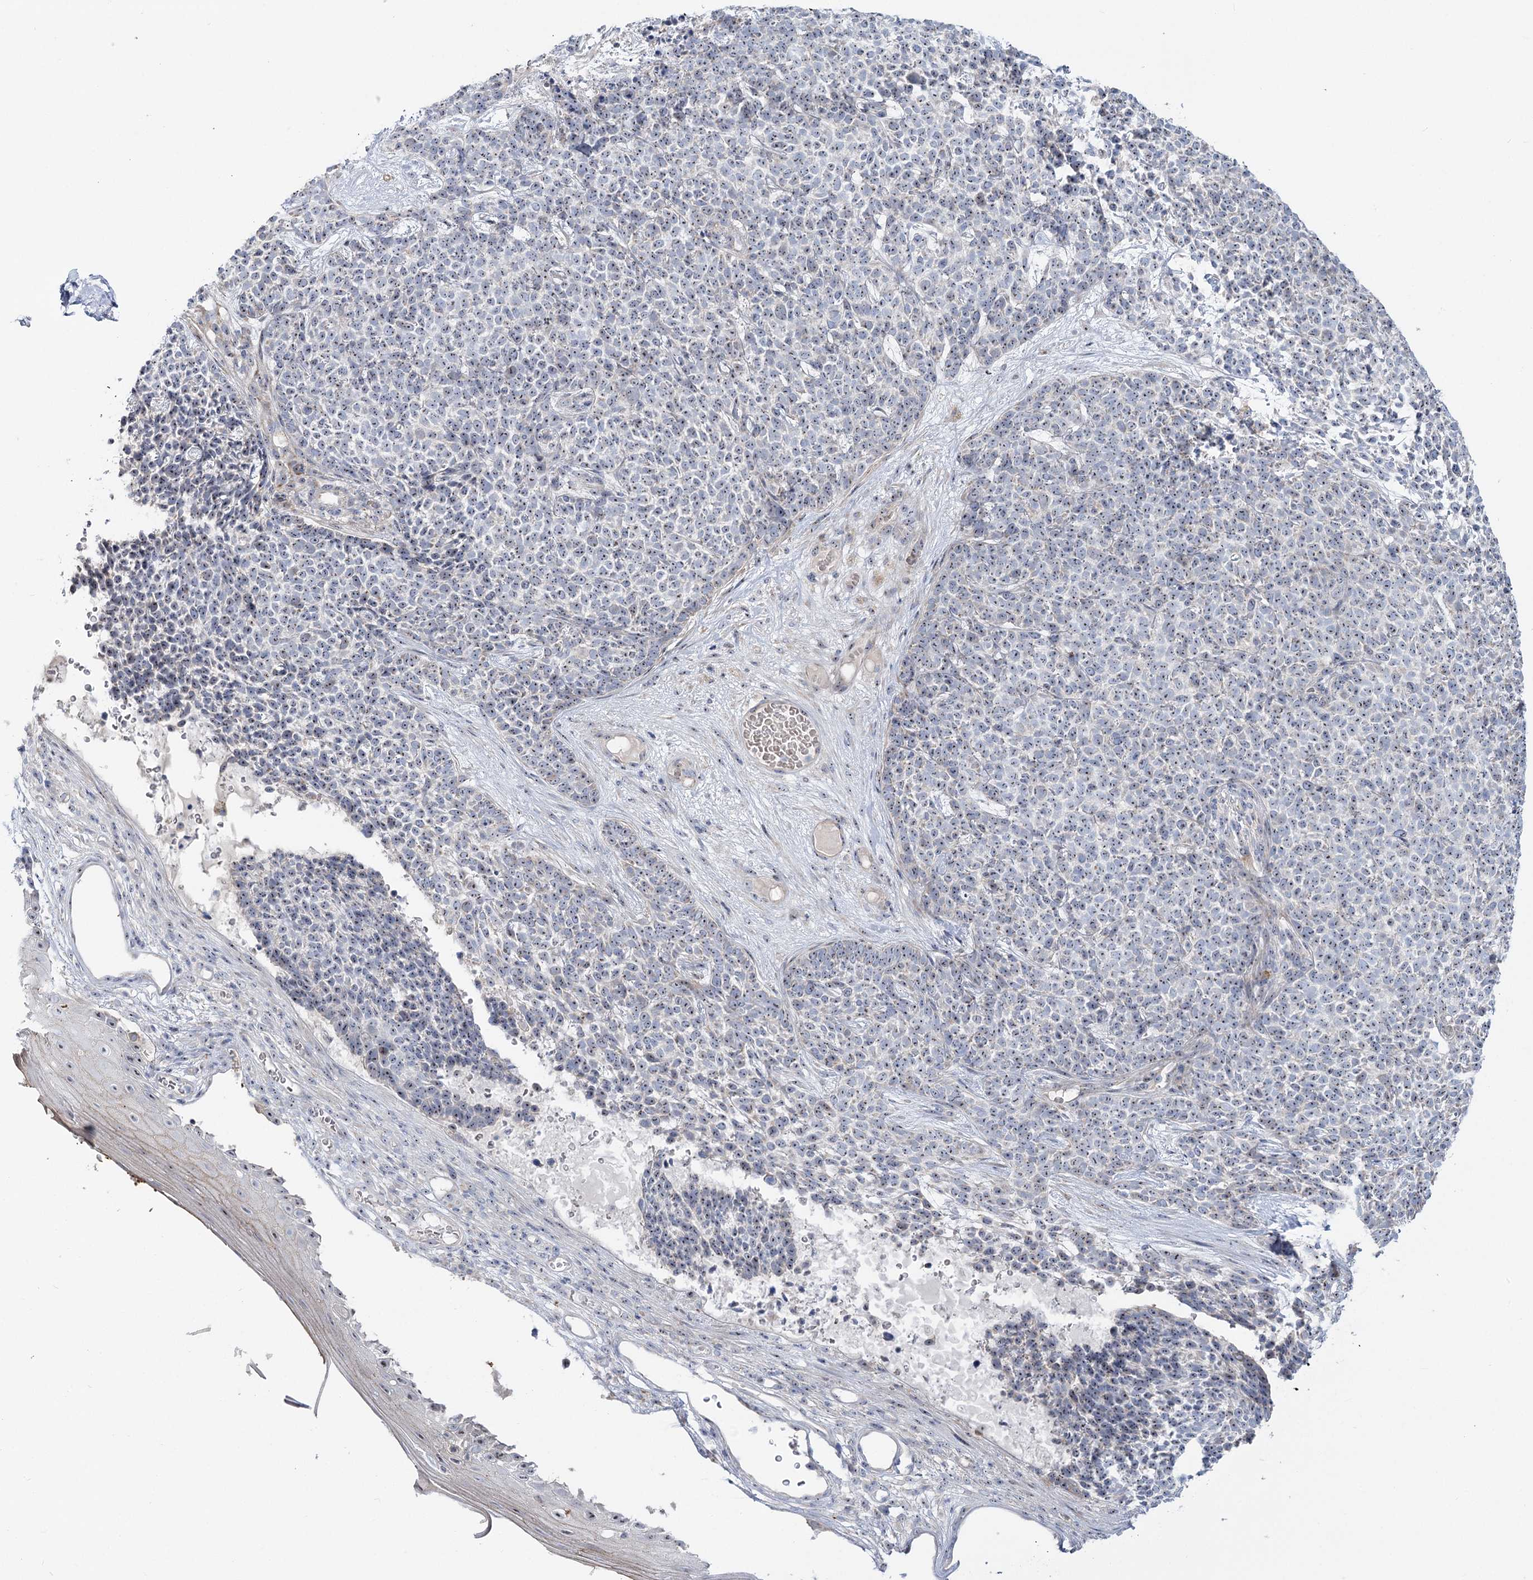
{"staining": {"intensity": "moderate", "quantity": ">75%", "location": "nuclear"}, "tissue": "skin cancer", "cell_type": "Tumor cells", "image_type": "cancer", "snomed": [{"axis": "morphology", "description": "Basal cell carcinoma"}, {"axis": "topography", "description": "Skin"}], "caption": "Basal cell carcinoma (skin) stained with a brown dye reveals moderate nuclear positive staining in approximately >75% of tumor cells.", "gene": "SUOX", "patient": {"sex": "female", "age": 84}}